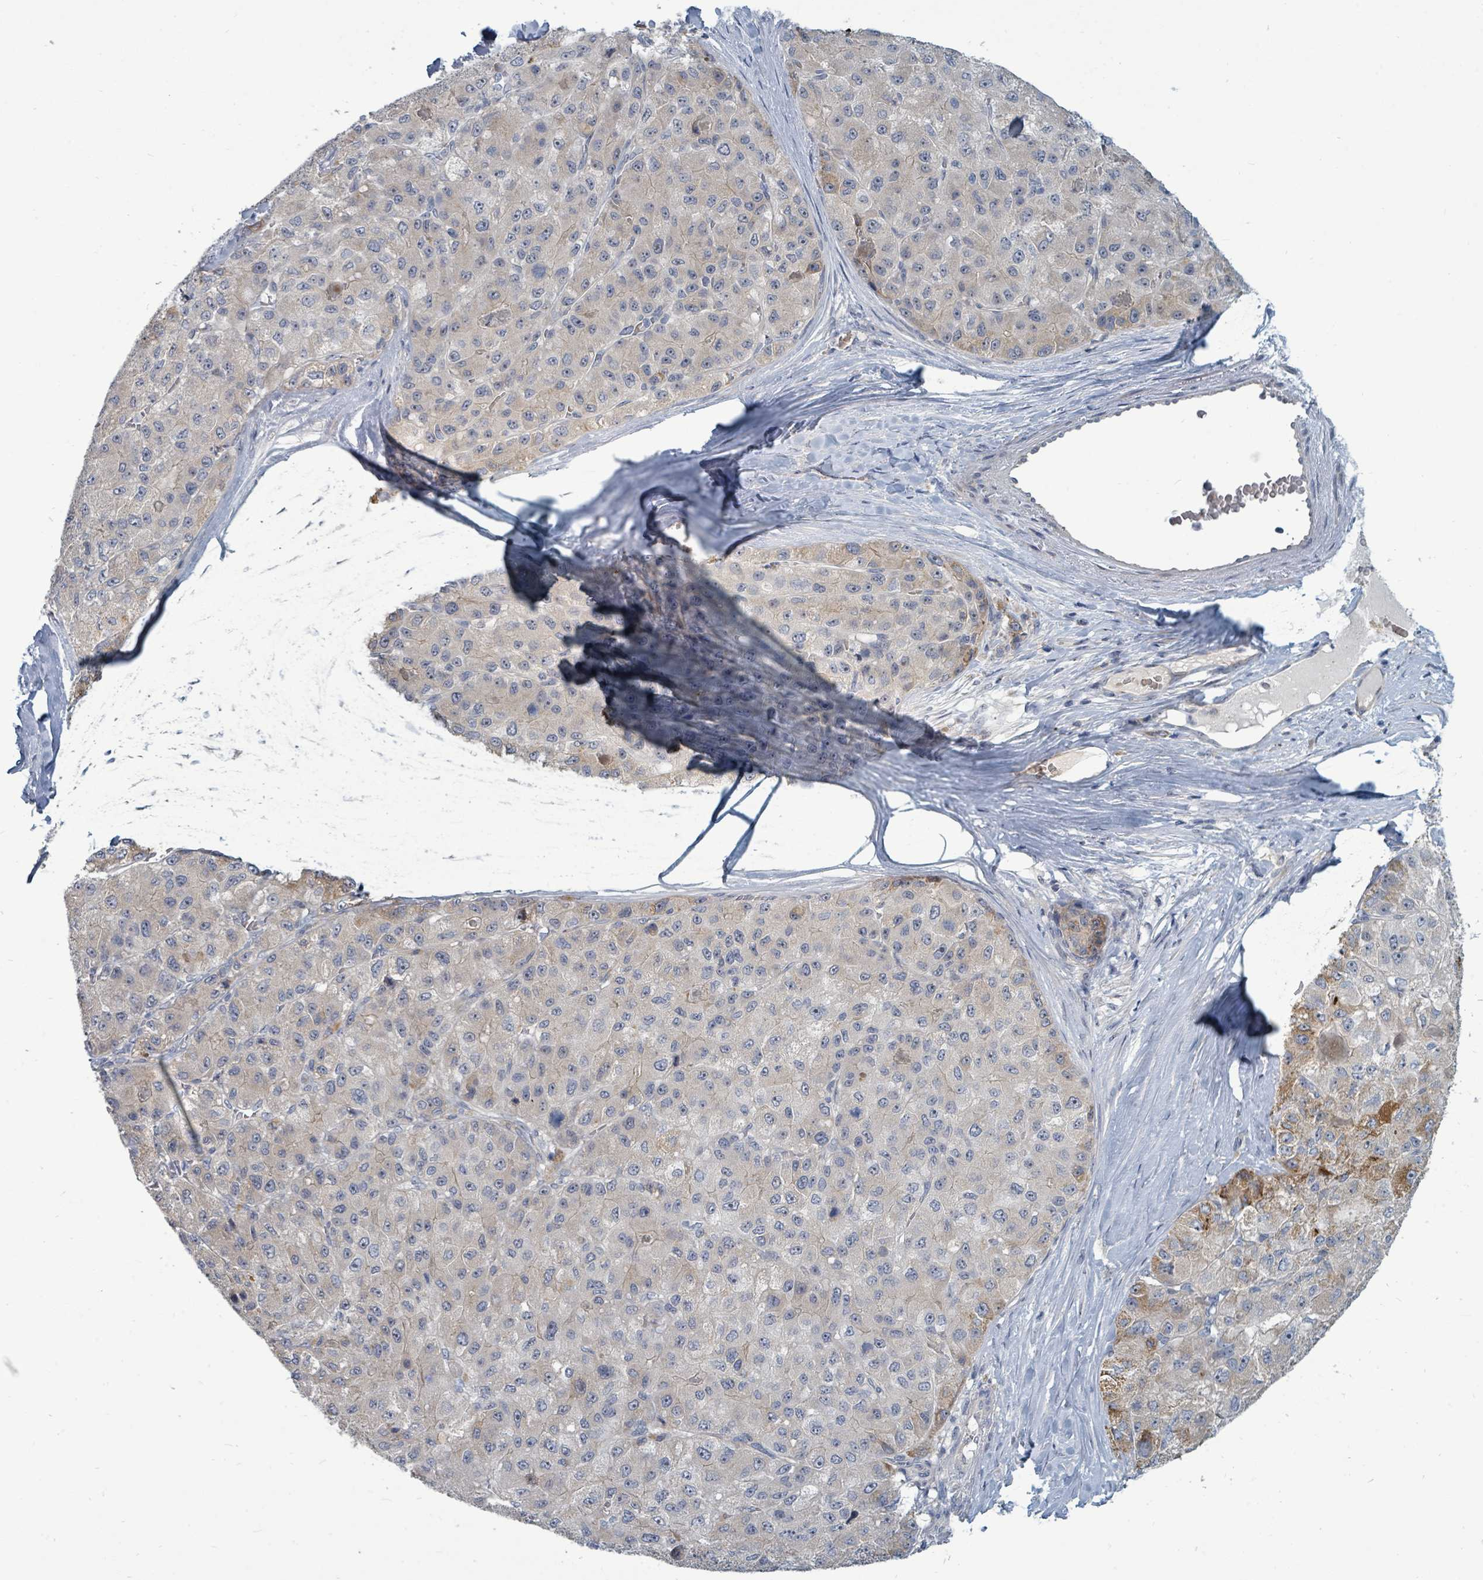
{"staining": {"intensity": "weak", "quantity": "<25%", "location": "cytoplasmic/membranous"}, "tissue": "liver cancer", "cell_type": "Tumor cells", "image_type": "cancer", "snomed": [{"axis": "morphology", "description": "Carcinoma, Hepatocellular, NOS"}, {"axis": "topography", "description": "Liver"}], "caption": "Tumor cells are negative for brown protein staining in hepatocellular carcinoma (liver).", "gene": "TRDMT1", "patient": {"sex": "male", "age": 80}}